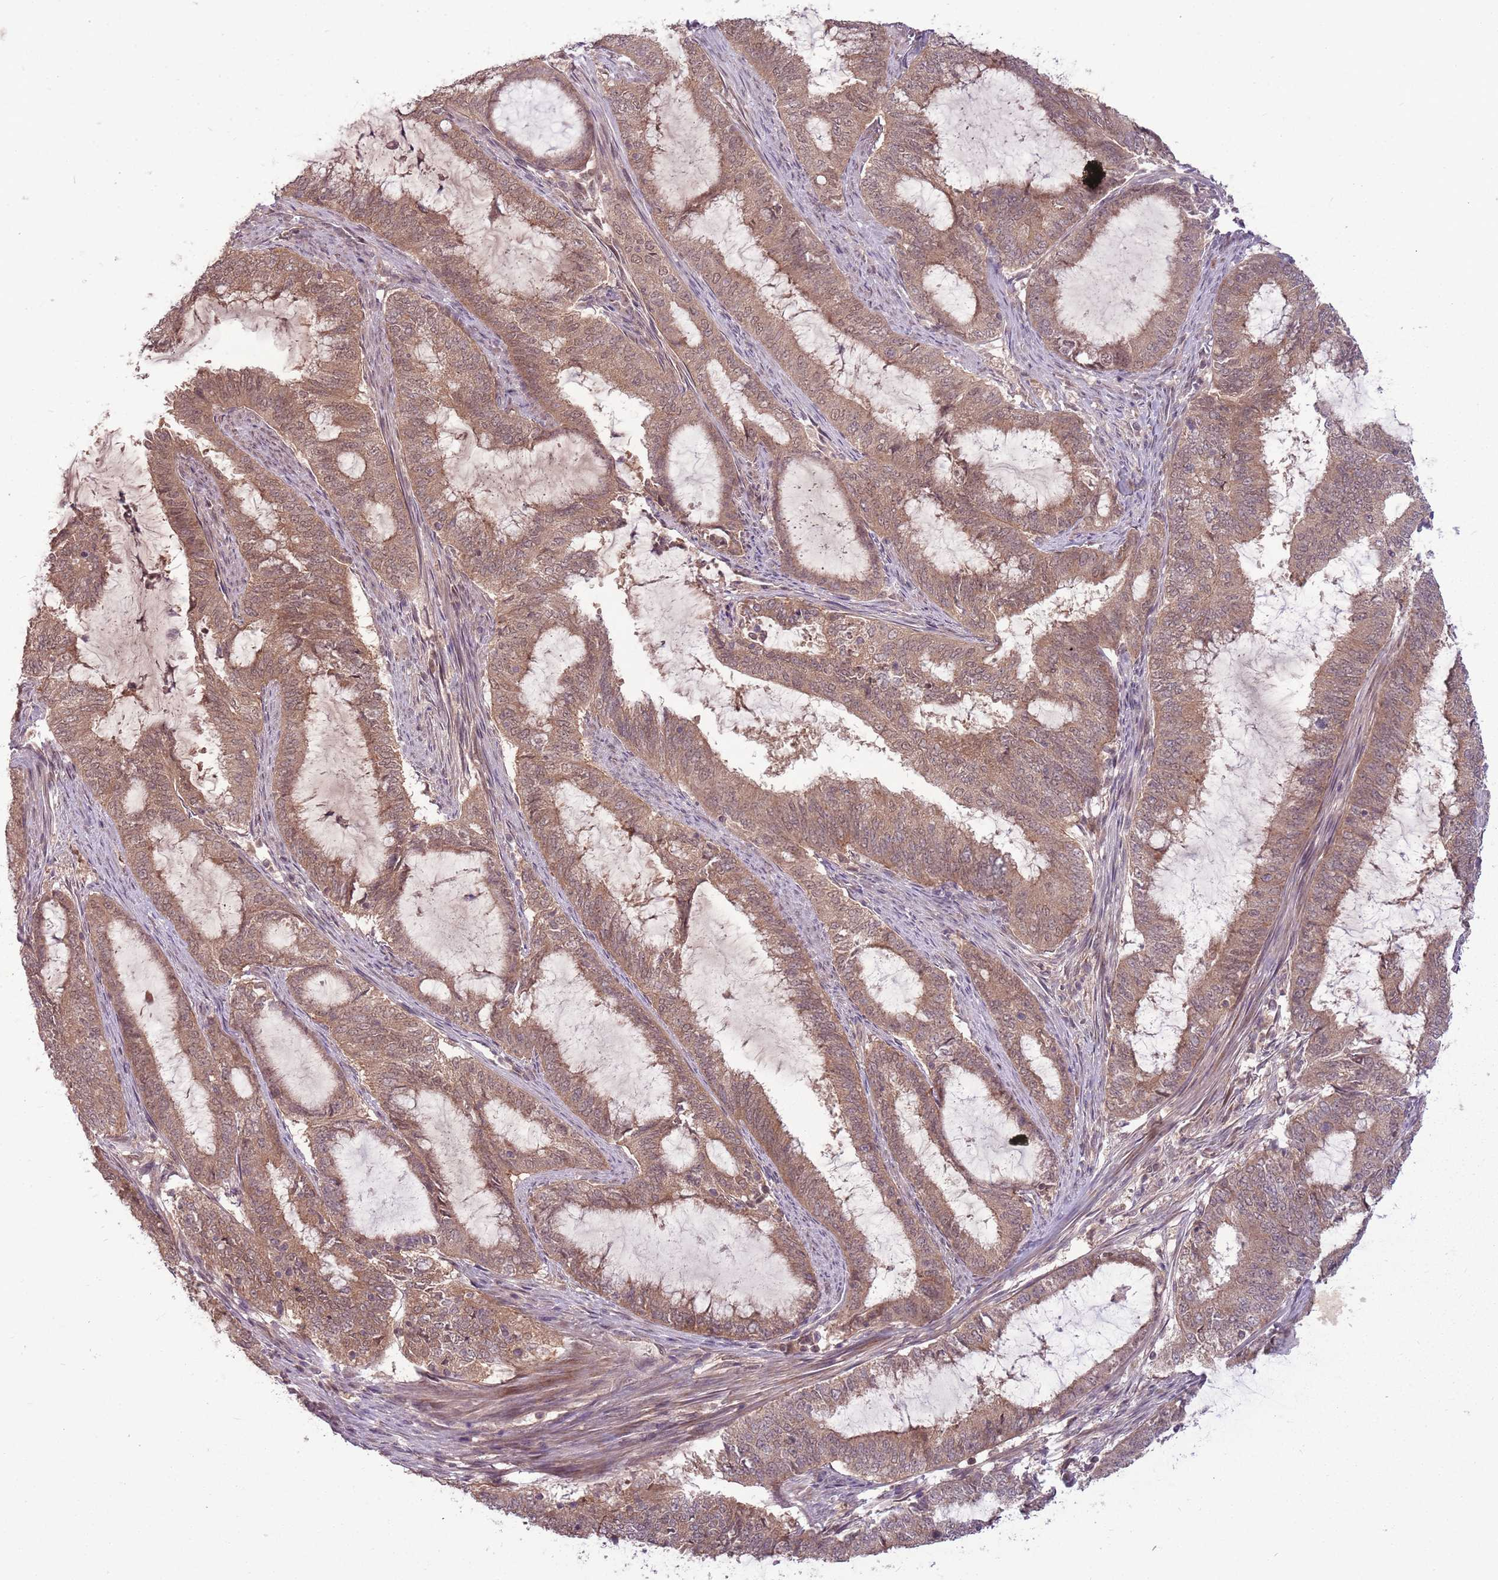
{"staining": {"intensity": "moderate", "quantity": ">75%", "location": "cytoplasmic/membranous,nuclear"}, "tissue": "endometrial cancer", "cell_type": "Tumor cells", "image_type": "cancer", "snomed": [{"axis": "morphology", "description": "Adenocarcinoma, NOS"}, {"axis": "topography", "description": "Endometrium"}], "caption": "An image of human endometrial adenocarcinoma stained for a protein exhibits moderate cytoplasmic/membranous and nuclear brown staining in tumor cells.", "gene": "ADAMTS3", "patient": {"sex": "female", "age": 51}}